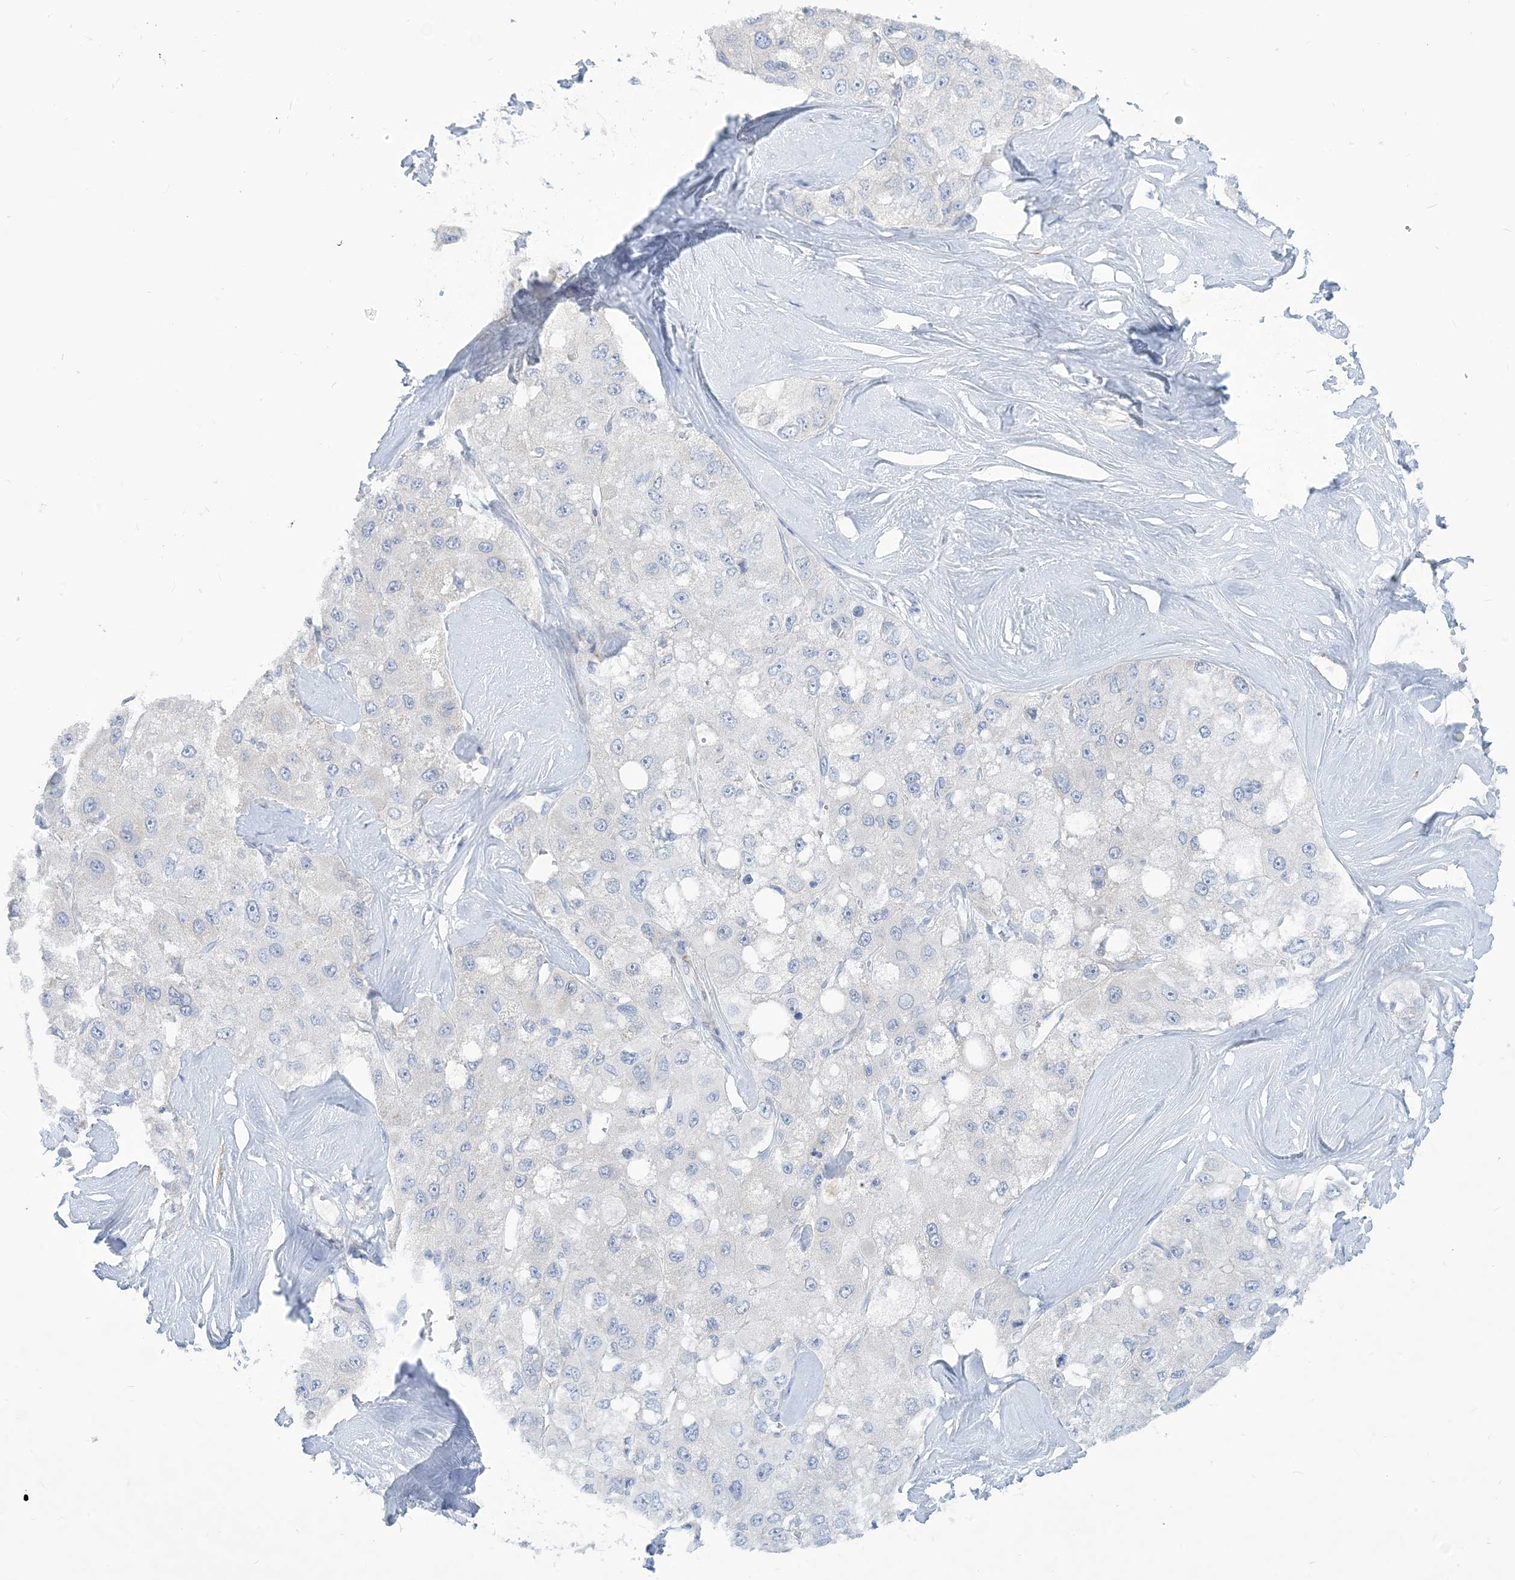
{"staining": {"intensity": "negative", "quantity": "none", "location": "none"}, "tissue": "liver cancer", "cell_type": "Tumor cells", "image_type": "cancer", "snomed": [{"axis": "morphology", "description": "Carcinoma, Hepatocellular, NOS"}, {"axis": "topography", "description": "Liver"}], "caption": "A high-resolution photomicrograph shows immunohistochemistry staining of liver cancer (hepatocellular carcinoma), which shows no significant staining in tumor cells.", "gene": "MARS2", "patient": {"sex": "male", "age": 80}}